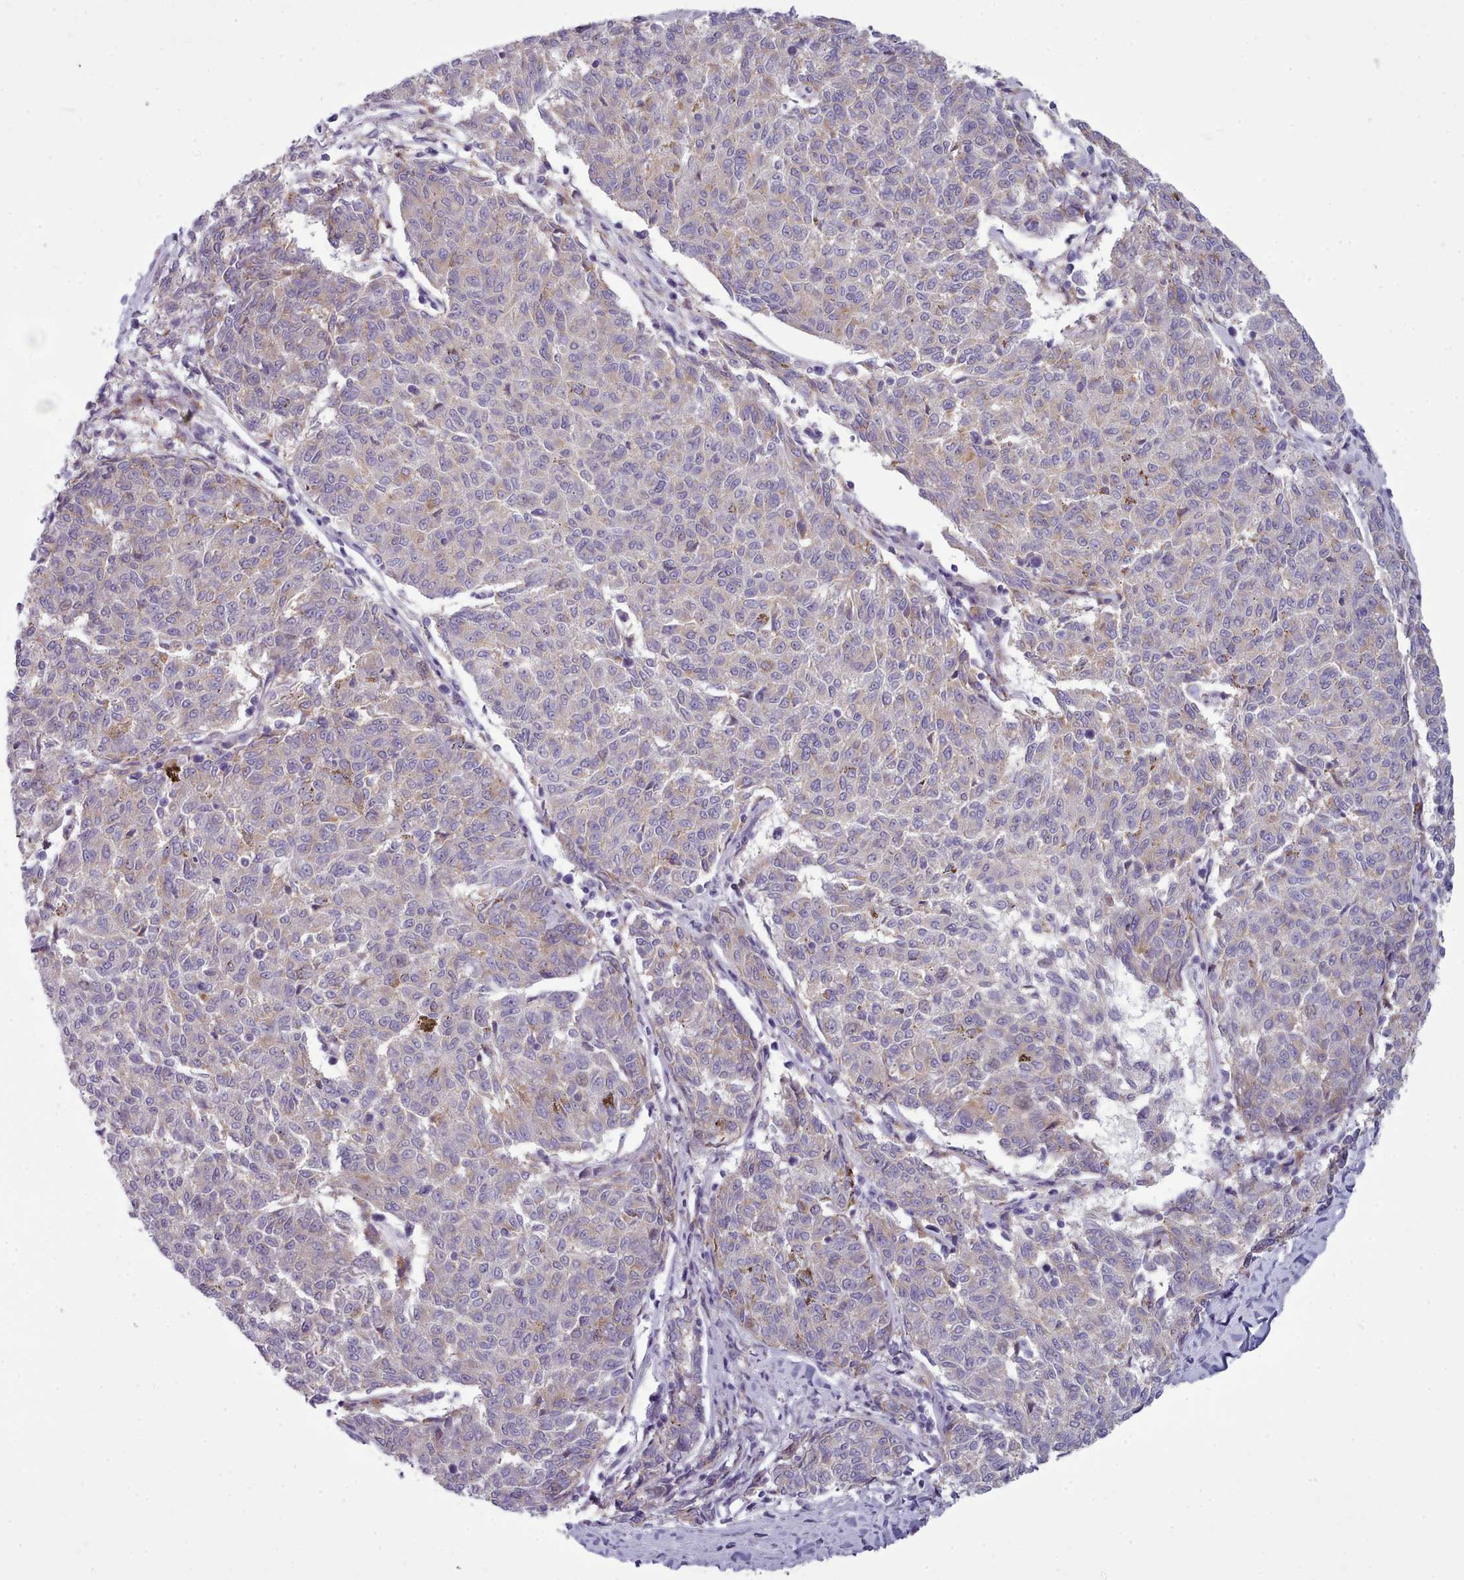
{"staining": {"intensity": "weak", "quantity": "<25%", "location": "cytoplasmic/membranous"}, "tissue": "melanoma", "cell_type": "Tumor cells", "image_type": "cancer", "snomed": [{"axis": "morphology", "description": "Malignant melanoma, NOS"}, {"axis": "topography", "description": "Skin"}], "caption": "Tumor cells show no significant expression in melanoma. The staining is performed using DAB brown chromogen with nuclei counter-stained in using hematoxylin.", "gene": "MYRFL", "patient": {"sex": "female", "age": 72}}